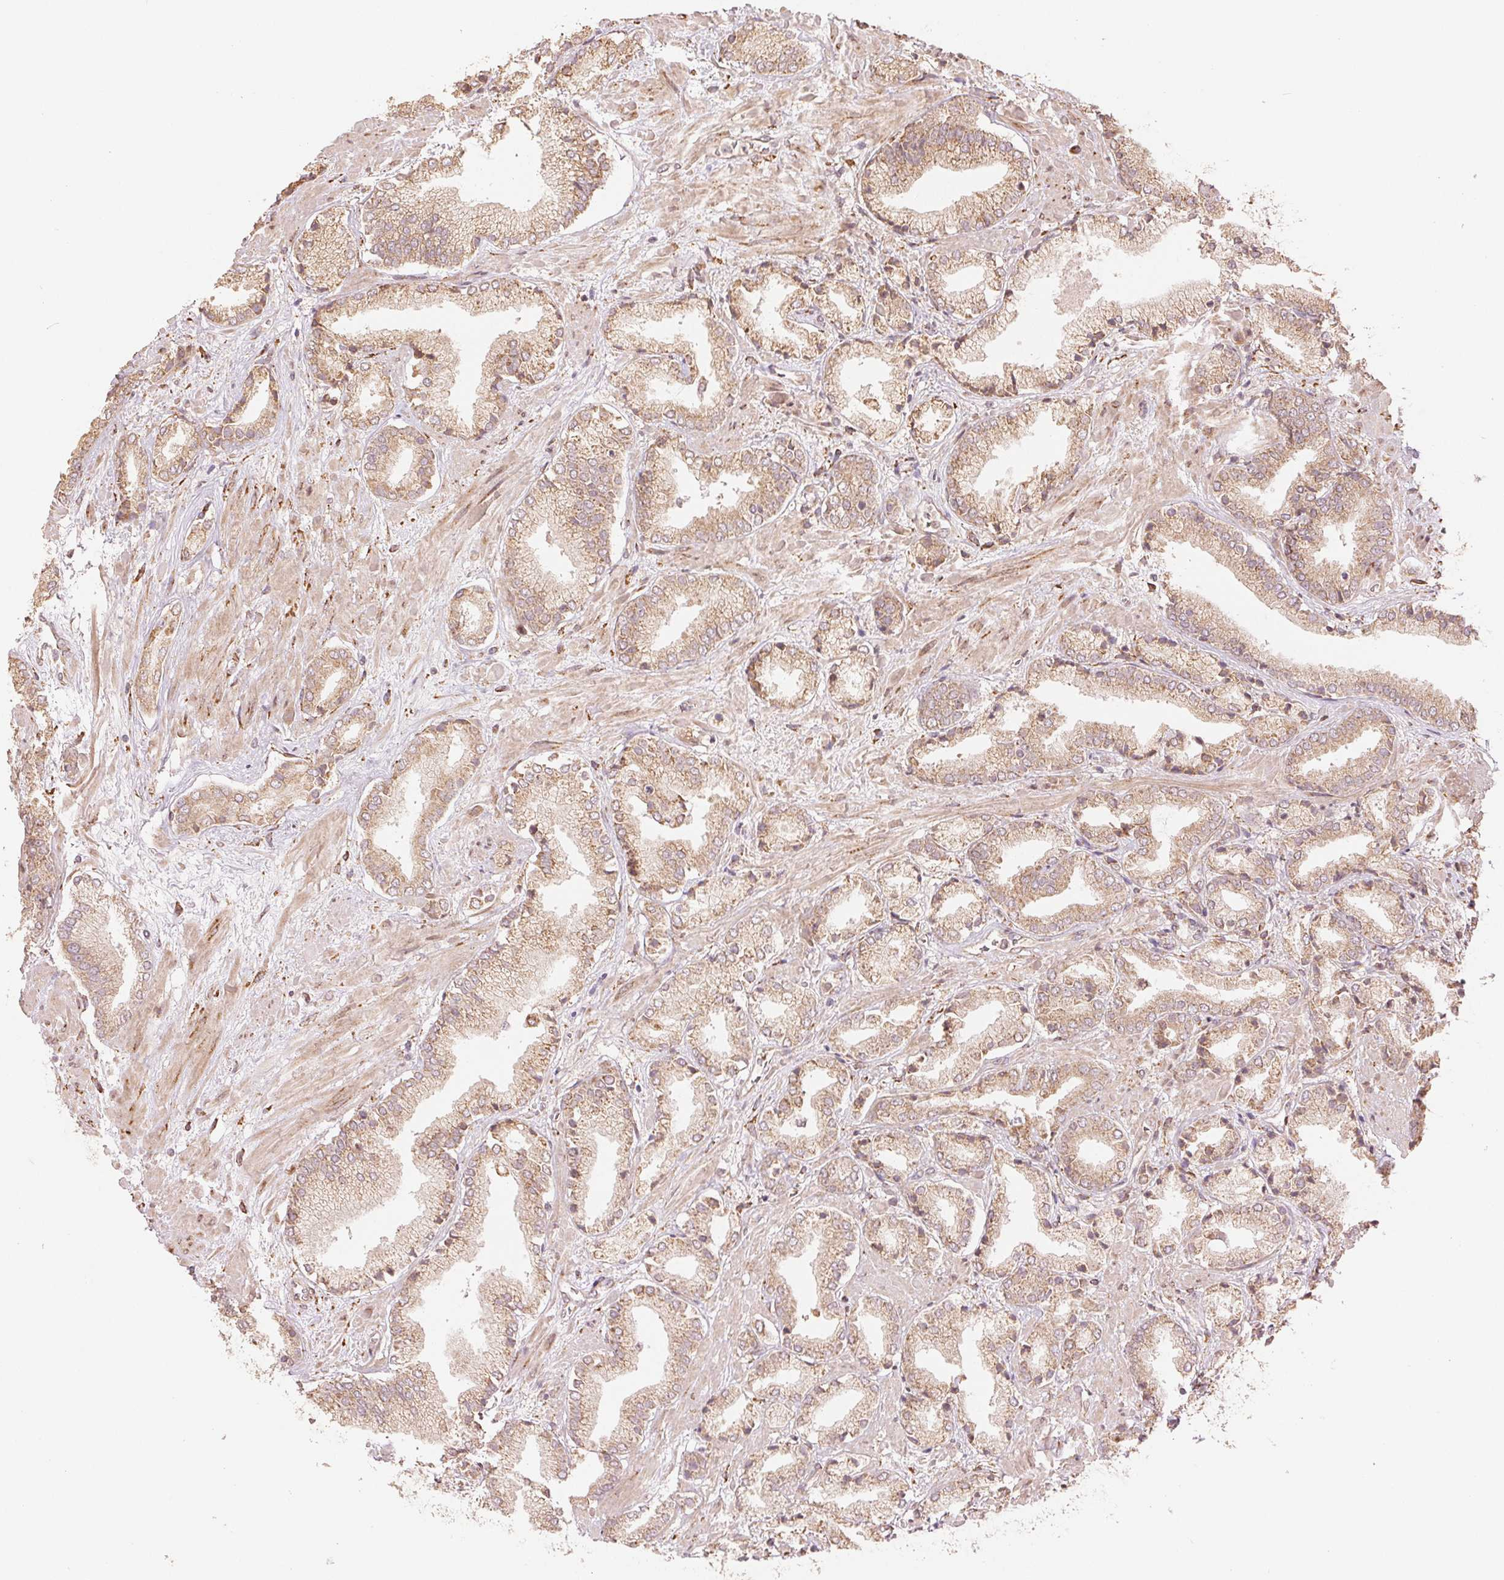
{"staining": {"intensity": "moderate", "quantity": ">75%", "location": "cytoplasmic/membranous"}, "tissue": "prostate cancer", "cell_type": "Tumor cells", "image_type": "cancer", "snomed": [{"axis": "morphology", "description": "Adenocarcinoma, High grade"}, {"axis": "topography", "description": "Prostate"}], "caption": "An image of human adenocarcinoma (high-grade) (prostate) stained for a protein exhibits moderate cytoplasmic/membranous brown staining in tumor cells. (brown staining indicates protein expression, while blue staining denotes nuclei).", "gene": "SLC20A1", "patient": {"sex": "male", "age": 56}}